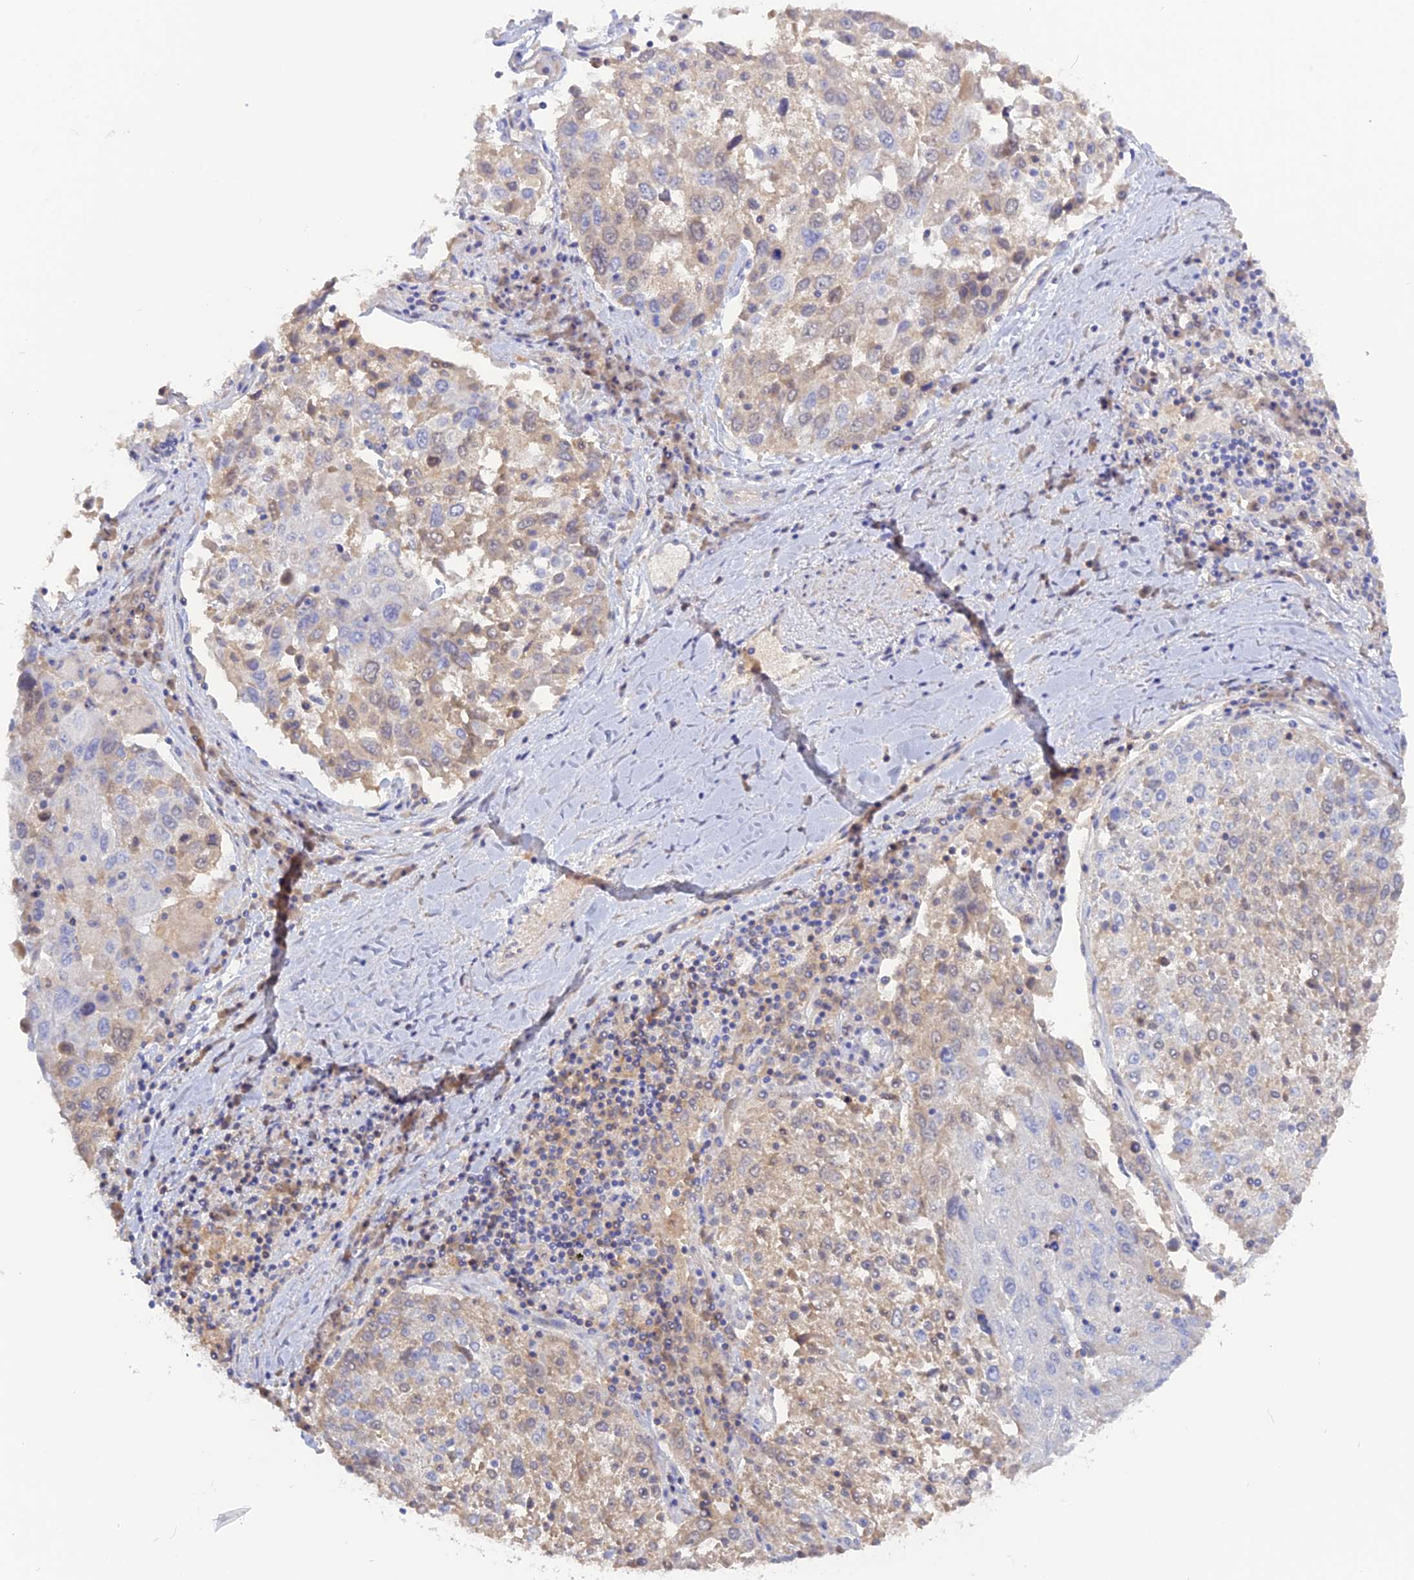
{"staining": {"intensity": "negative", "quantity": "none", "location": "none"}, "tissue": "lung cancer", "cell_type": "Tumor cells", "image_type": "cancer", "snomed": [{"axis": "morphology", "description": "Squamous cell carcinoma, NOS"}, {"axis": "topography", "description": "Lung"}], "caption": "Human squamous cell carcinoma (lung) stained for a protein using immunohistochemistry (IHC) shows no staining in tumor cells.", "gene": "ADGRA1", "patient": {"sex": "male", "age": 65}}